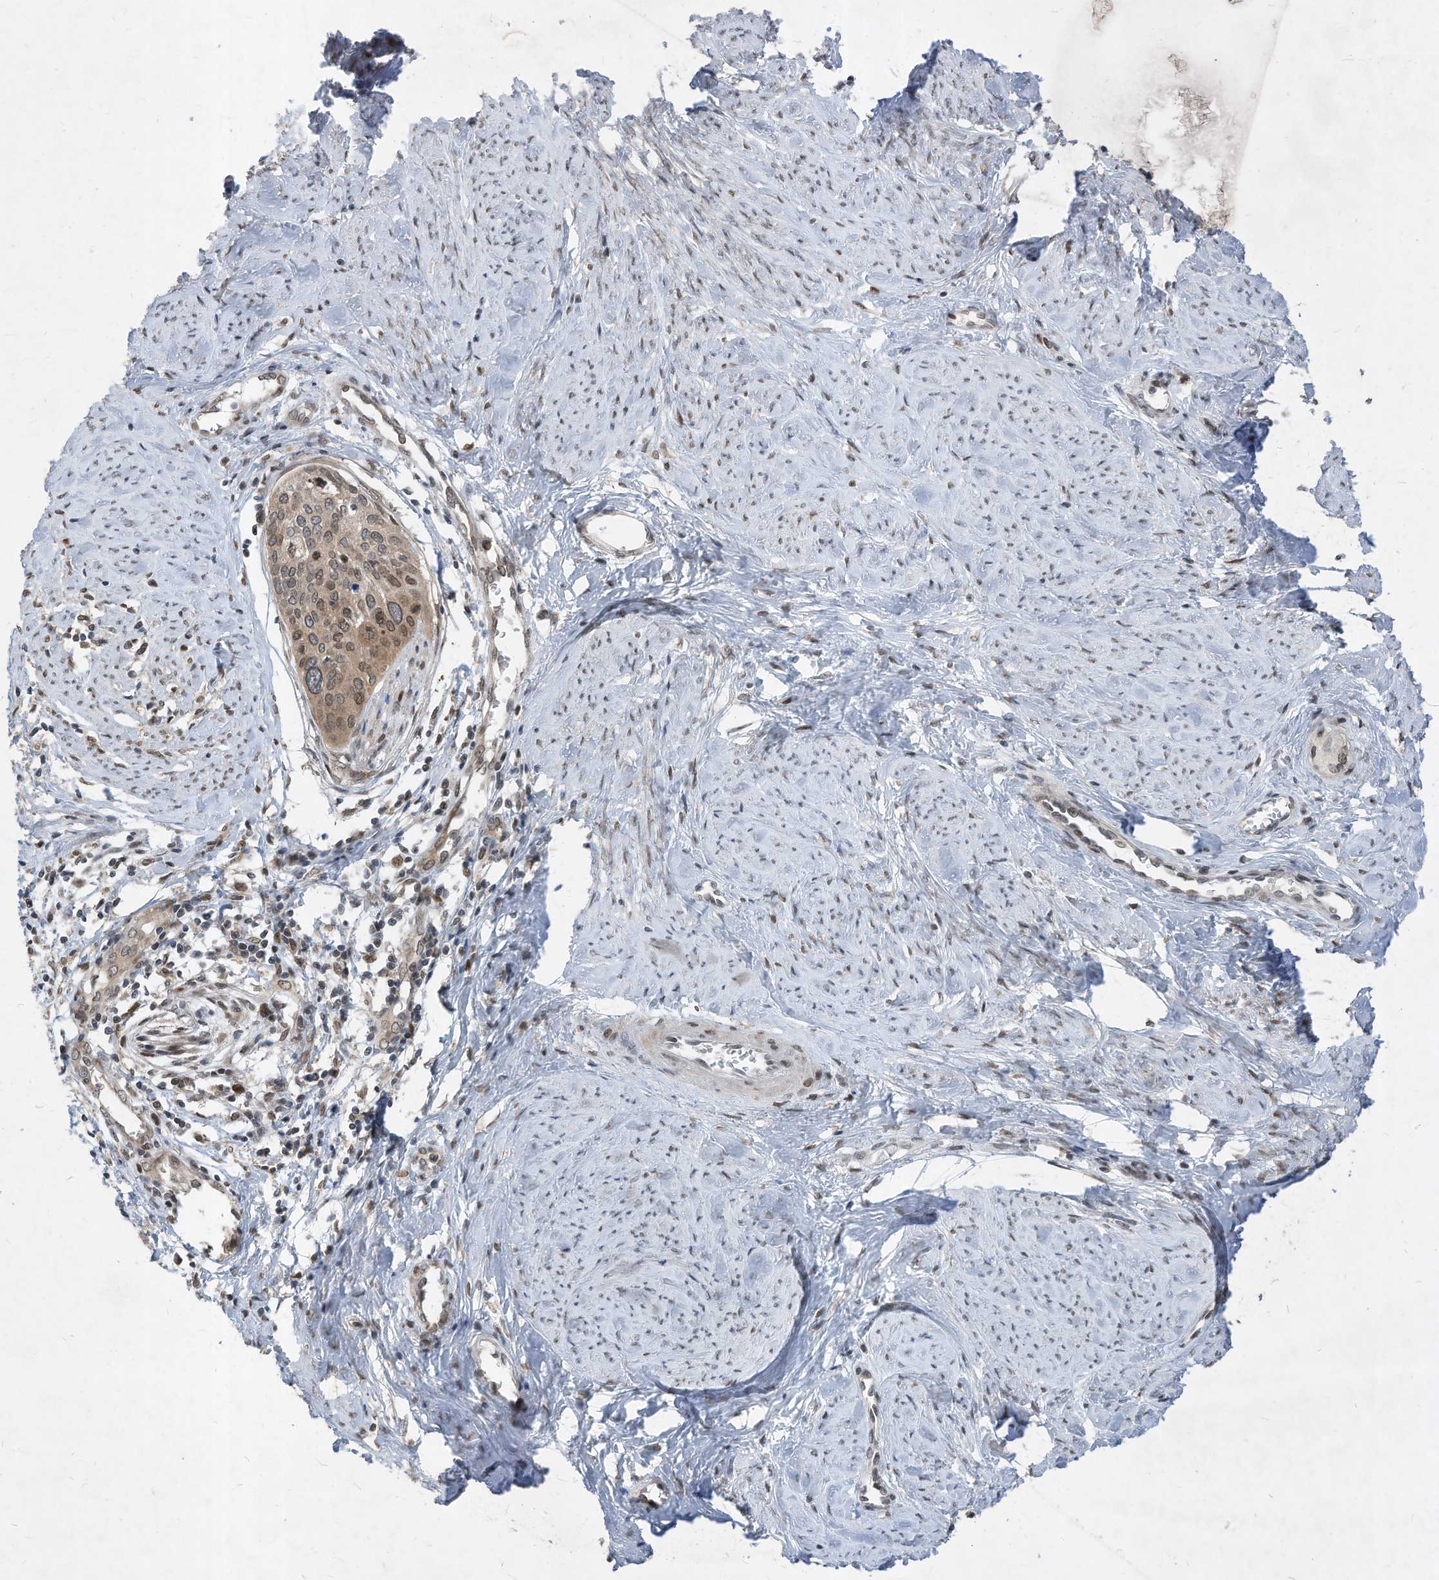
{"staining": {"intensity": "moderate", "quantity": "25%-75%", "location": "nuclear"}, "tissue": "cervical cancer", "cell_type": "Tumor cells", "image_type": "cancer", "snomed": [{"axis": "morphology", "description": "Squamous cell carcinoma, NOS"}, {"axis": "topography", "description": "Cervix"}], "caption": "Immunohistochemistry micrograph of neoplastic tissue: human cervical cancer stained using IHC shows medium levels of moderate protein expression localized specifically in the nuclear of tumor cells, appearing as a nuclear brown color.", "gene": "KPNB1", "patient": {"sex": "female", "age": 37}}